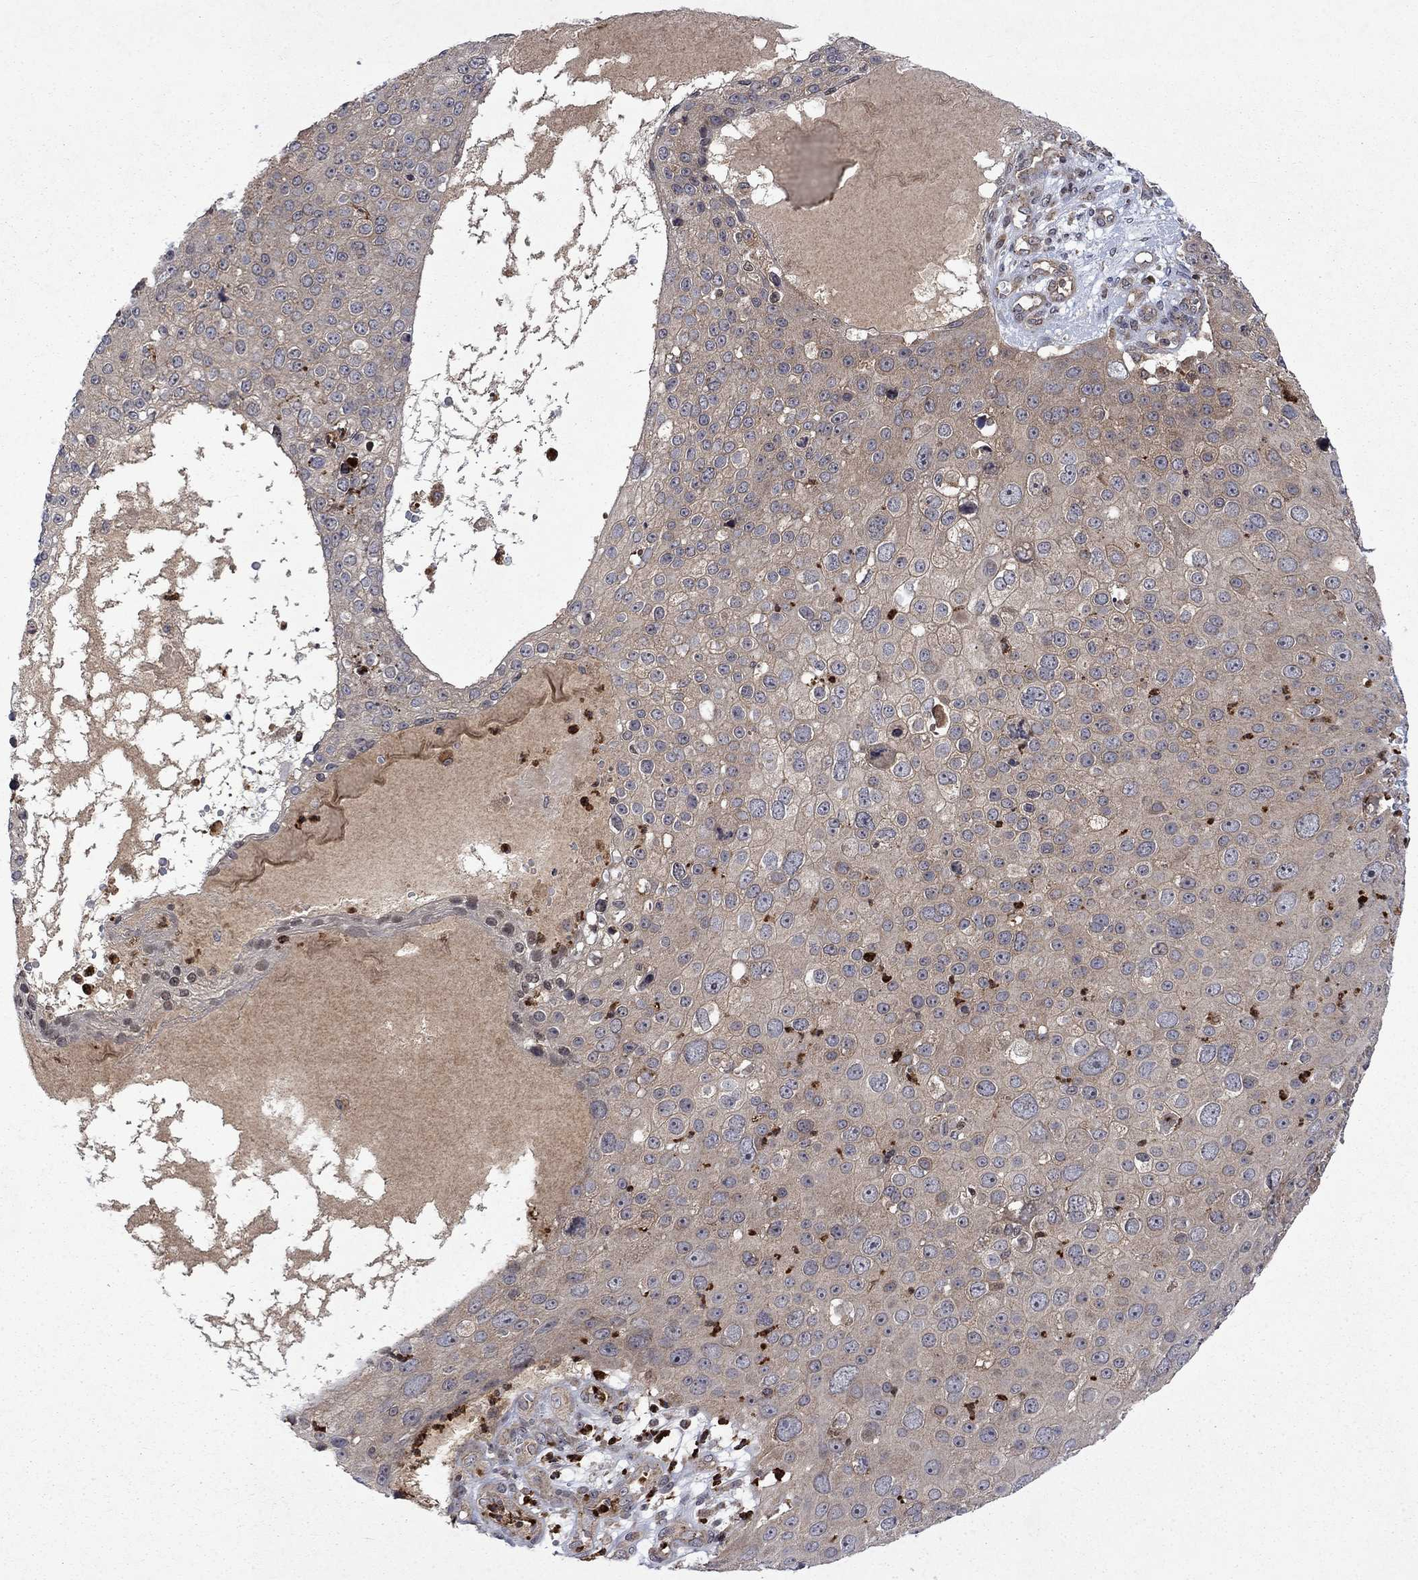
{"staining": {"intensity": "negative", "quantity": "none", "location": "none"}, "tissue": "skin cancer", "cell_type": "Tumor cells", "image_type": "cancer", "snomed": [{"axis": "morphology", "description": "Squamous cell carcinoma, NOS"}, {"axis": "topography", "description": "Skin"}], "caption": "High magnification brightfield microscopy of squamous cell carcinoma (skin) stained with DAB (3,3'-diaminobenzidine) (brown) and counterstained with hematoxylin (blue): tumor cells show no significant staining. (Stains: DAB (3,3'-diaminobenzidine) IHC with hematoxylin counter stain, Microscopy: brightfield microscopy at high magnification).", "gene": "TMEM33", "patient": {"sex": "male", "age": 71}}